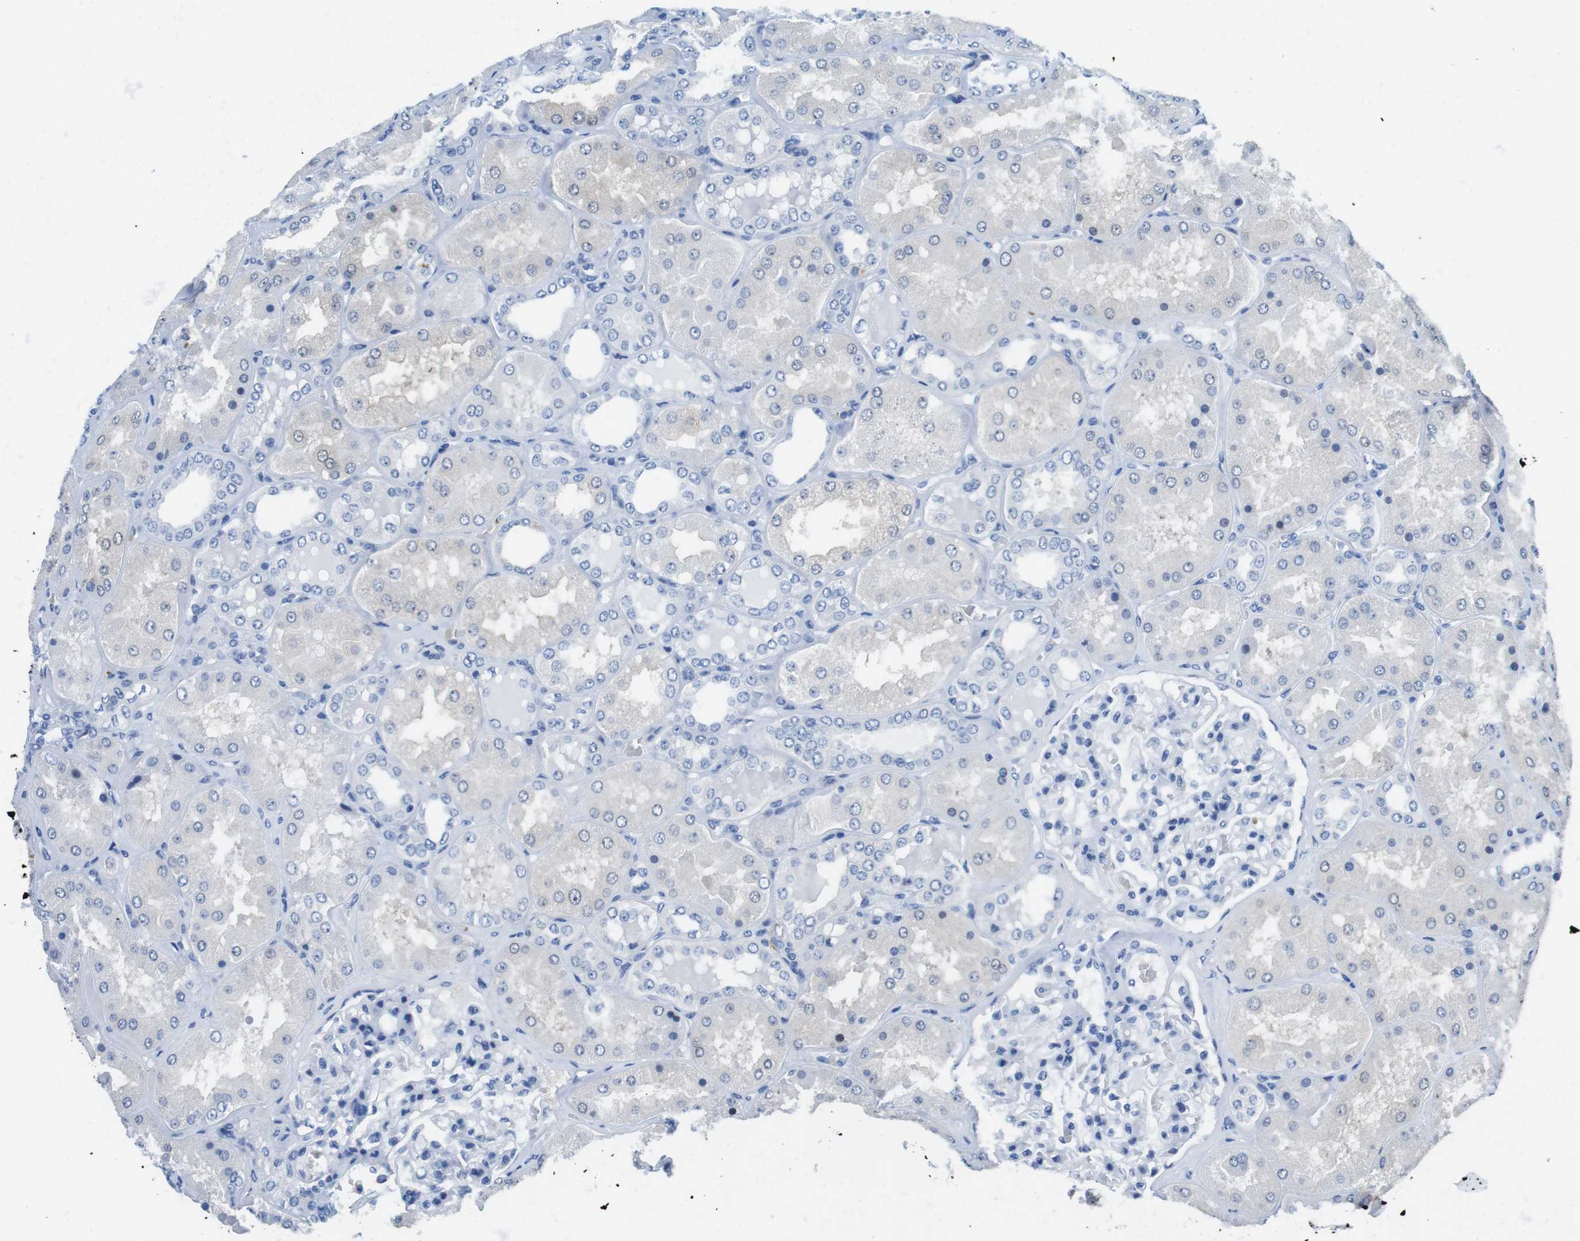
{"staining": {"intensity": "negative", "quantity": "none", "location": "none"}, "tissue": "kidney", "cell_type": "Cells in glomeruli", "image_type": "normal", "snomed": [{"axis": "morphology", "description": "Normal tissue, NOS"}, {"axis": "topography", "description": "Kidney"}], "caption": "Immunohistochemistry (IHC) histopathology image of unremarkable kidney: kidney stained with DAB (3,3'-diaminobenzidine) displays no significant protein positivity in cells in glomeruli. (Immunohistochemistry, brightfield microscopy, high magnification).", "gene": "TFAP2C", "patient": {"sex": "female", "age": 56}}